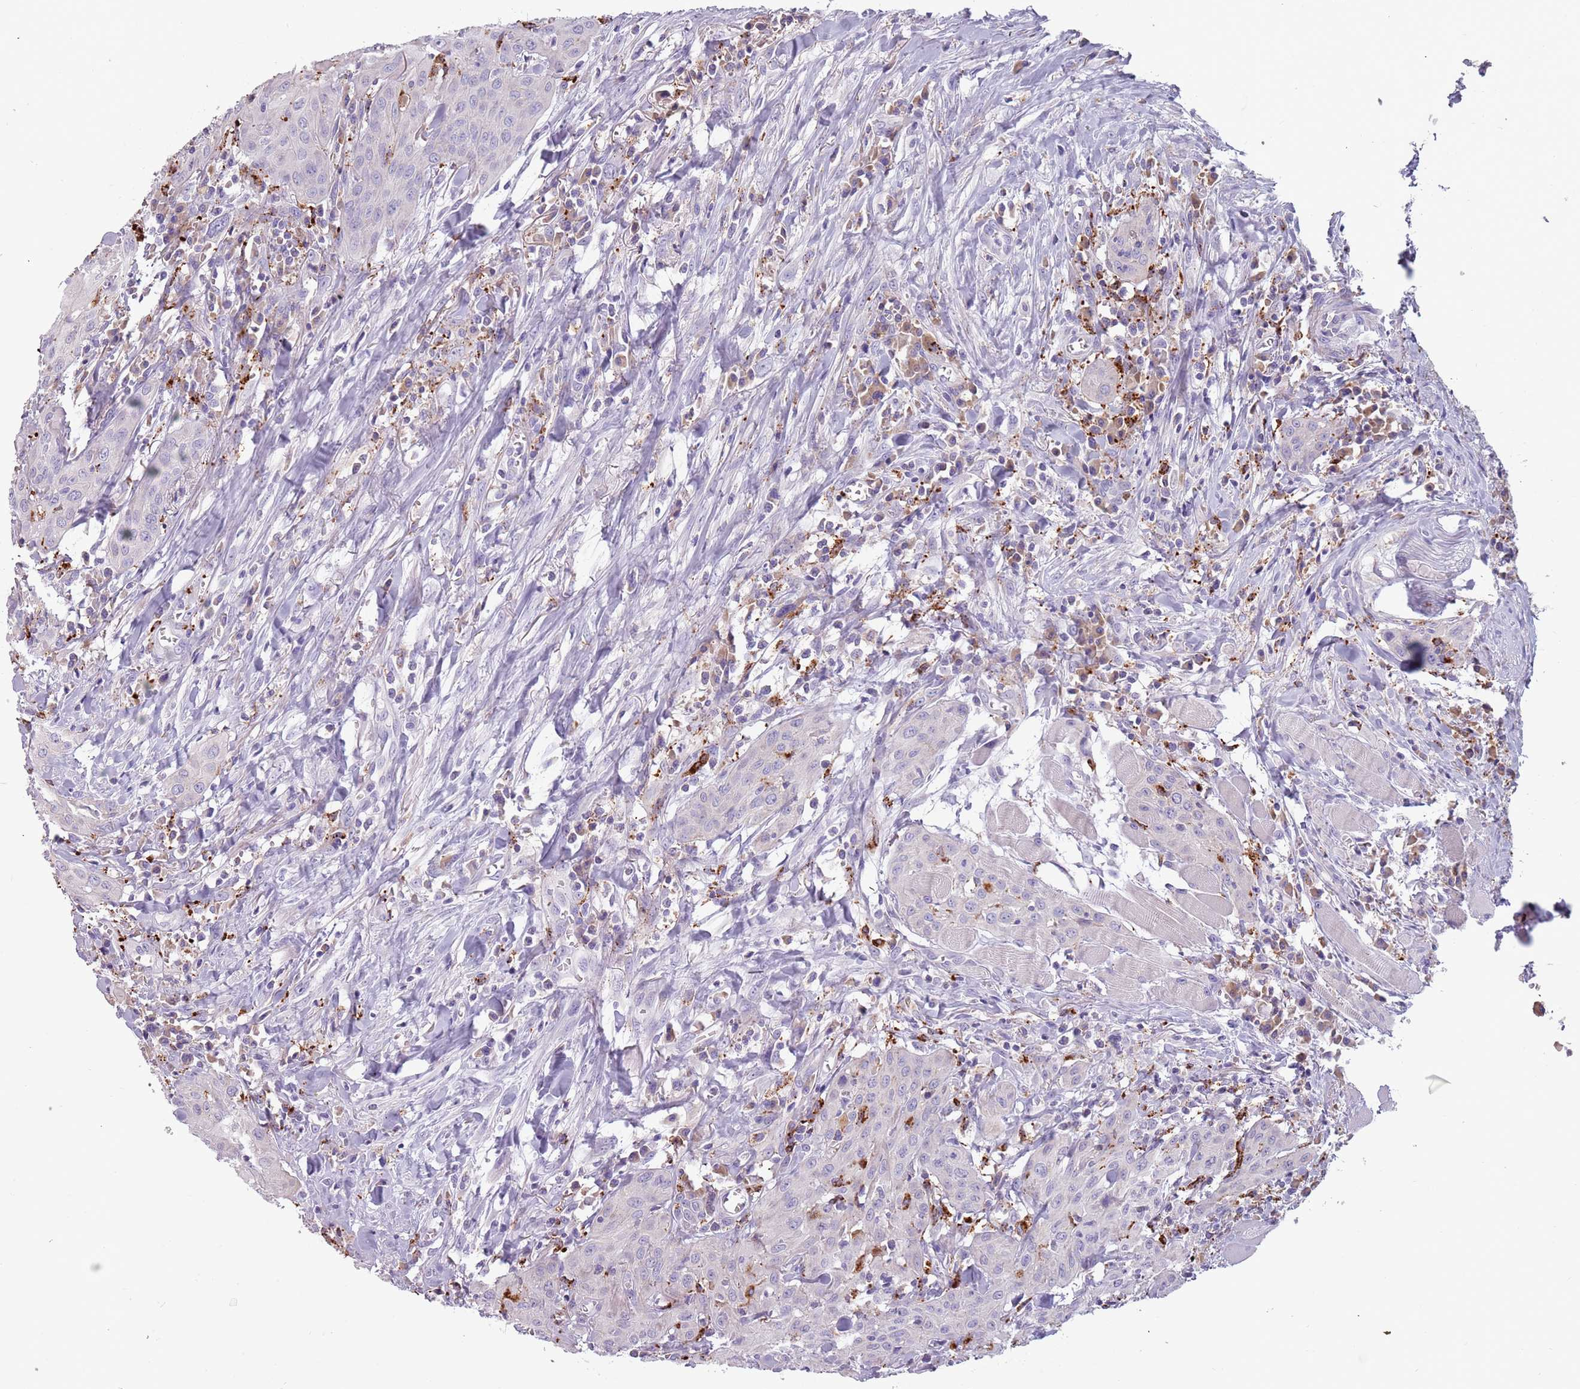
{"staining": {"intensity": "negative", "quantity": "none", "location": "none"}, "tissue": "head and neck cancer", "cell_type": "Tumor cells", "image_type": "cancer", "snomed": [{"axis": "morphology", "description": "Squamous cell carcinoma, NOS"}, {"axis": "topography", "description": "Oral tissue"}, {"axis": "topography", "description": "Head-Neck"}], "caption": "A micrograph of head and neck cancer stained for a protein exhibits no brown staining in tumor cells. (Brightfield microscopy of DAB immunohistochemistry at high magnification).", "gene": "NWD2", "patient": {"sex": "female", "age": 70}}